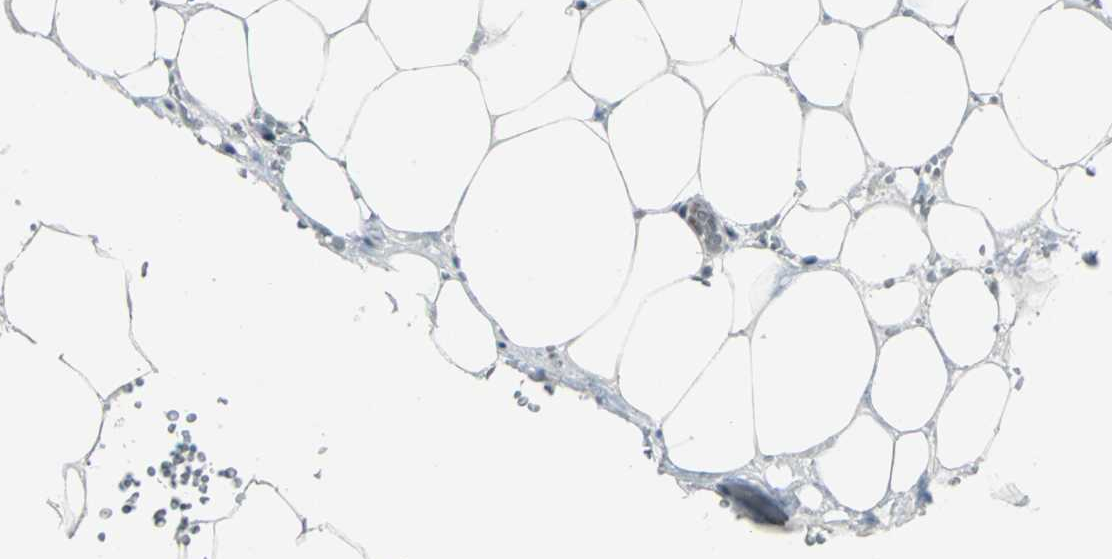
{"staining": {"intensity": "negative", "quantity": "none", "location": "none"}, "tissue": "thyroid cancer", "cell_type": "Tumor cells", "image_type": "cancer", "snomed": [{"axis": "morphology", "description": "Papillary adenocarcinoma, NOS"}, {"axis": "topography", "description": "Thyroid gland"}], "caption": "An IHC micrograph of thyroid cancer is shown. There is no staining in tumor cells of thyroid cancer. Brightfield microscopy of immunohistochemistry (IHC) stained with DAB (3,3'-diaminobenzidine) (brown) and hematoxylin (blue), captured at high magnification.", "gene": "DDX5", "patient": {"sex": "male", "age": 77}}